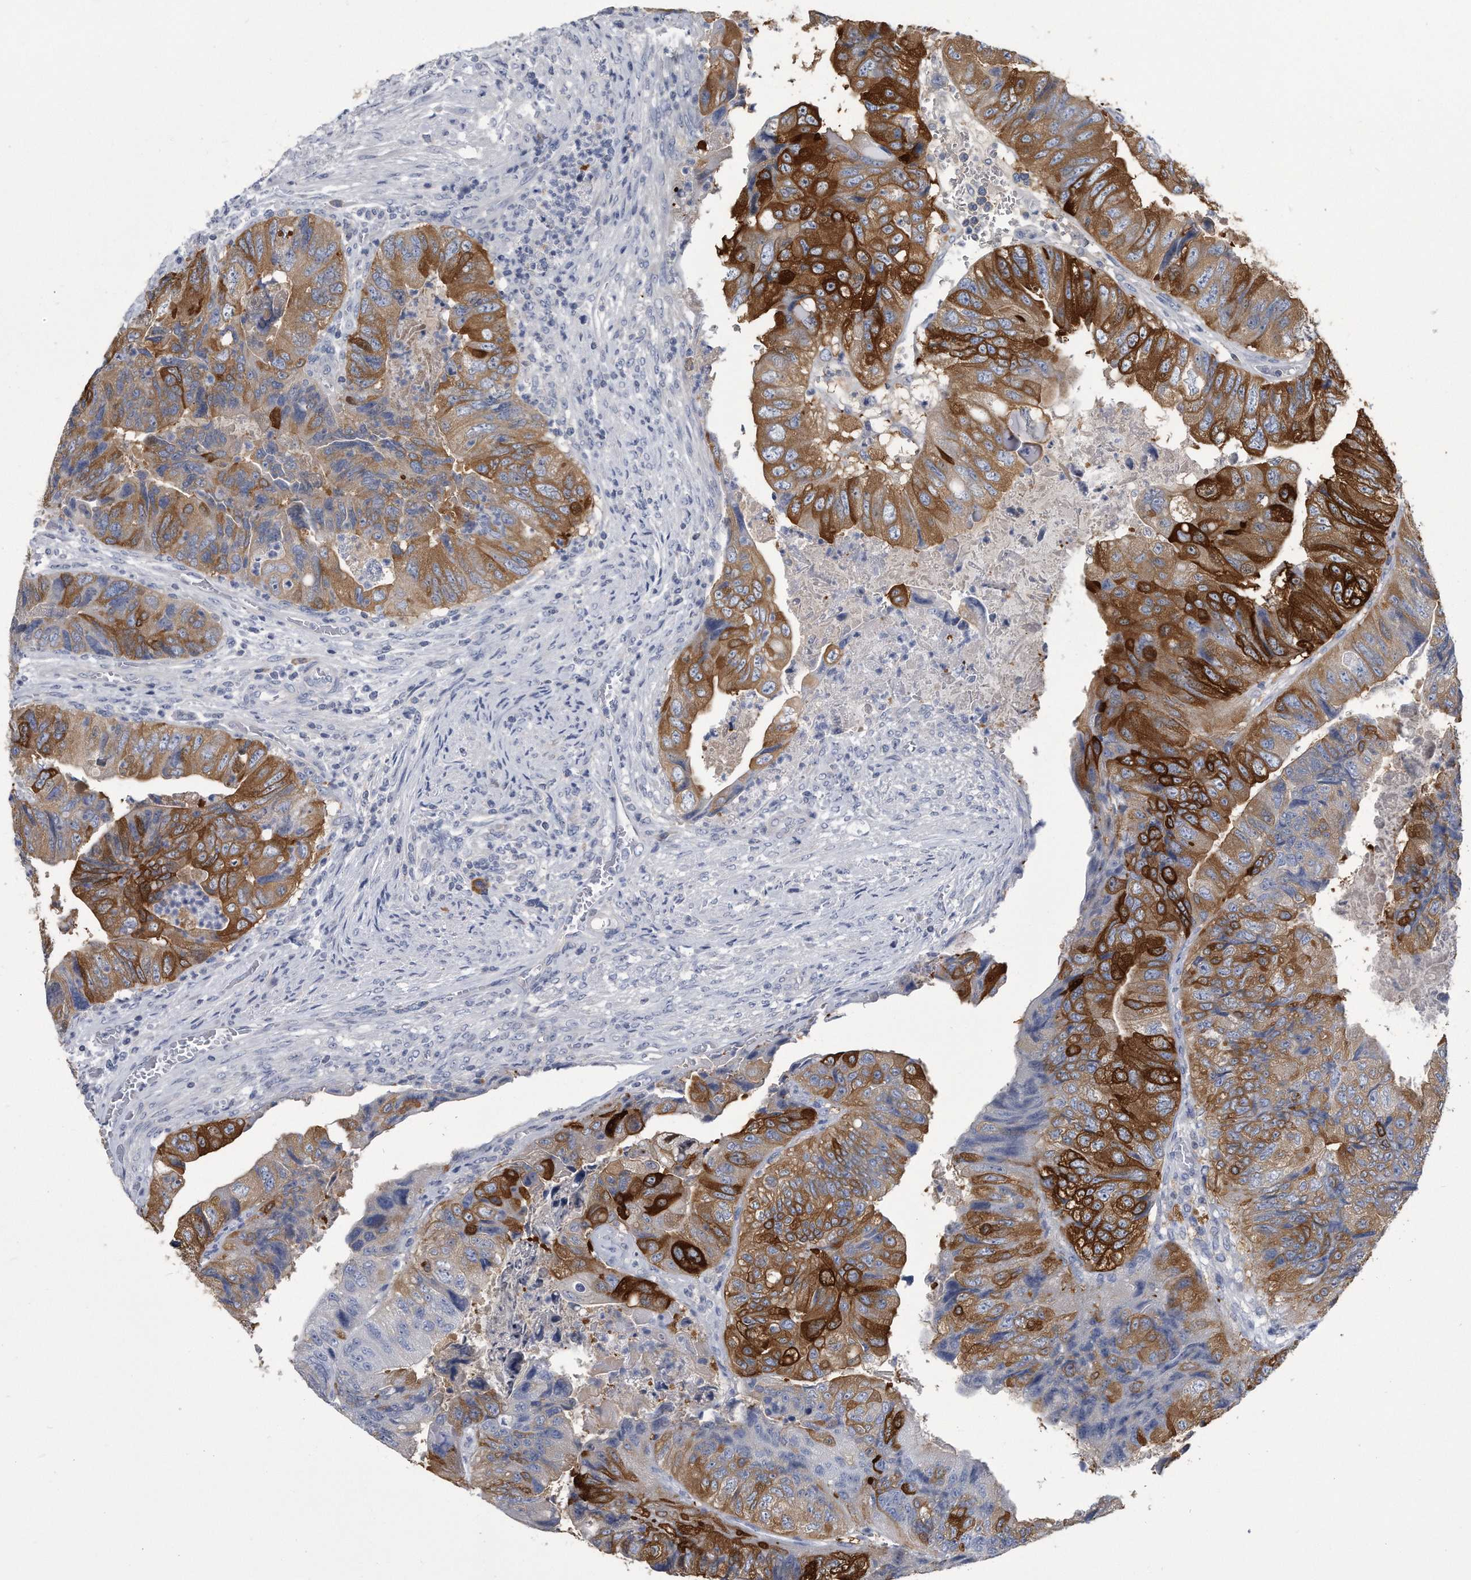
{"staining": {"intensity": "strong", "quantity": "25%-75%", "location": "cytoplasmic/membranous"}, "tissue": "colorectal cancer", "cell_type": "Tumor cells", "image_type": "cancer", "snomed": [{"axis": "morphology", "description": "Adenocarcinoma, NOS"}, {"axis": "topography", "description": "Rectum"}], "caption": "Adenocarcinoma (colorectal) stained with IHC exhibits strong cytoplasmic/membranous staining in approximately 25%-75% of tumor cells. (Brightfield microscopy of DAB IHC at high magnification).", "gene": "PYGB", "patient": {"sex": "male", "age": 63}}